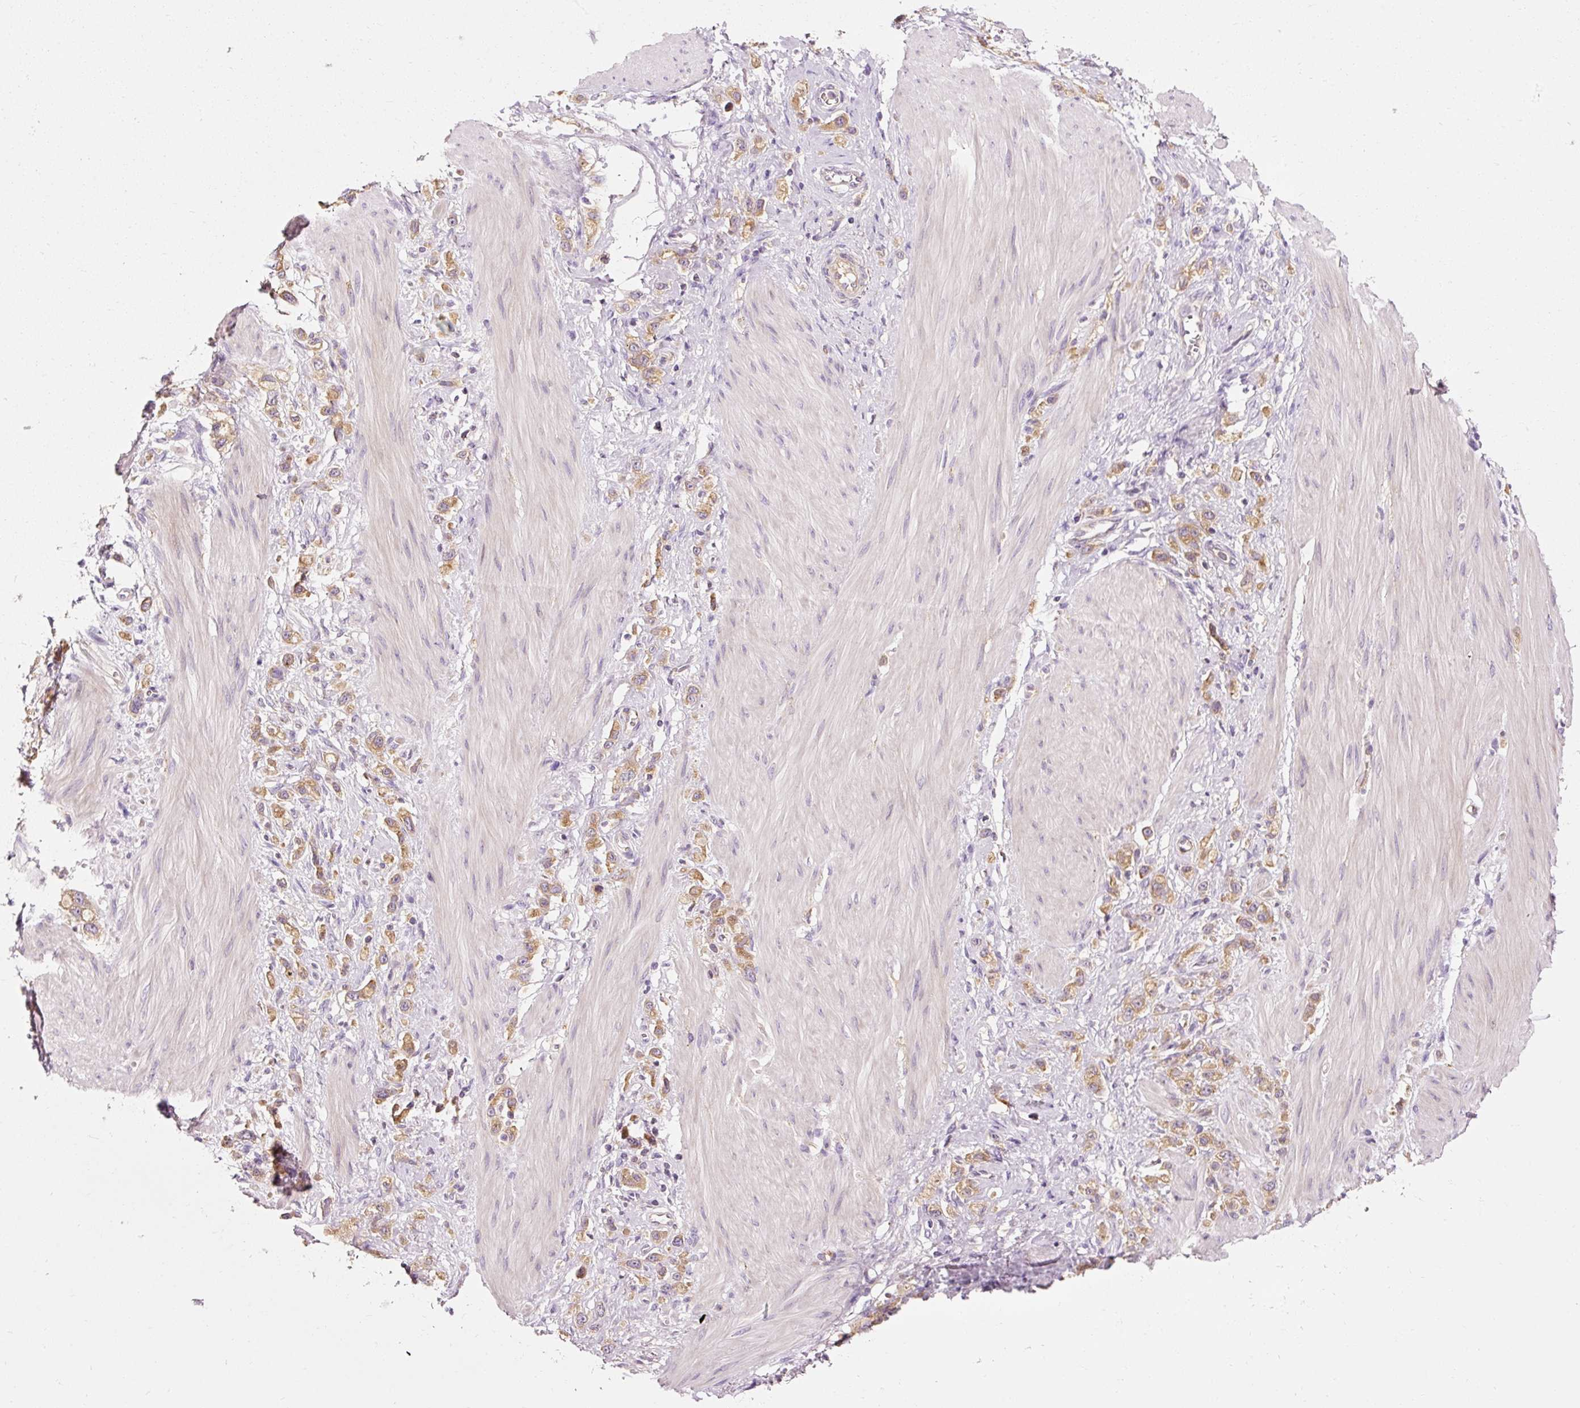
{"staining": {"intensity": "moderate", "quantity": ">75%", "location": "cytoplasmic/membranous"}, "tissue": "stomach cancer", "cell_type": "Tumor cells", "image_type": "cancer", "snomed": [{"axis": "morphology", "description": "Adenocarcinoma, NOS"}, {"axis": "topography", "description": "Stomach"}], "caption": "This image shows stomach cancer stained with IHC to label a protein in brown. The cytoplasmic/membranous of tumor cells show moderate positivity for the protein. Nuclei are counter-stained blue.", "gene": "NAPA", "patient": {"sex": "female", "age": 65}}